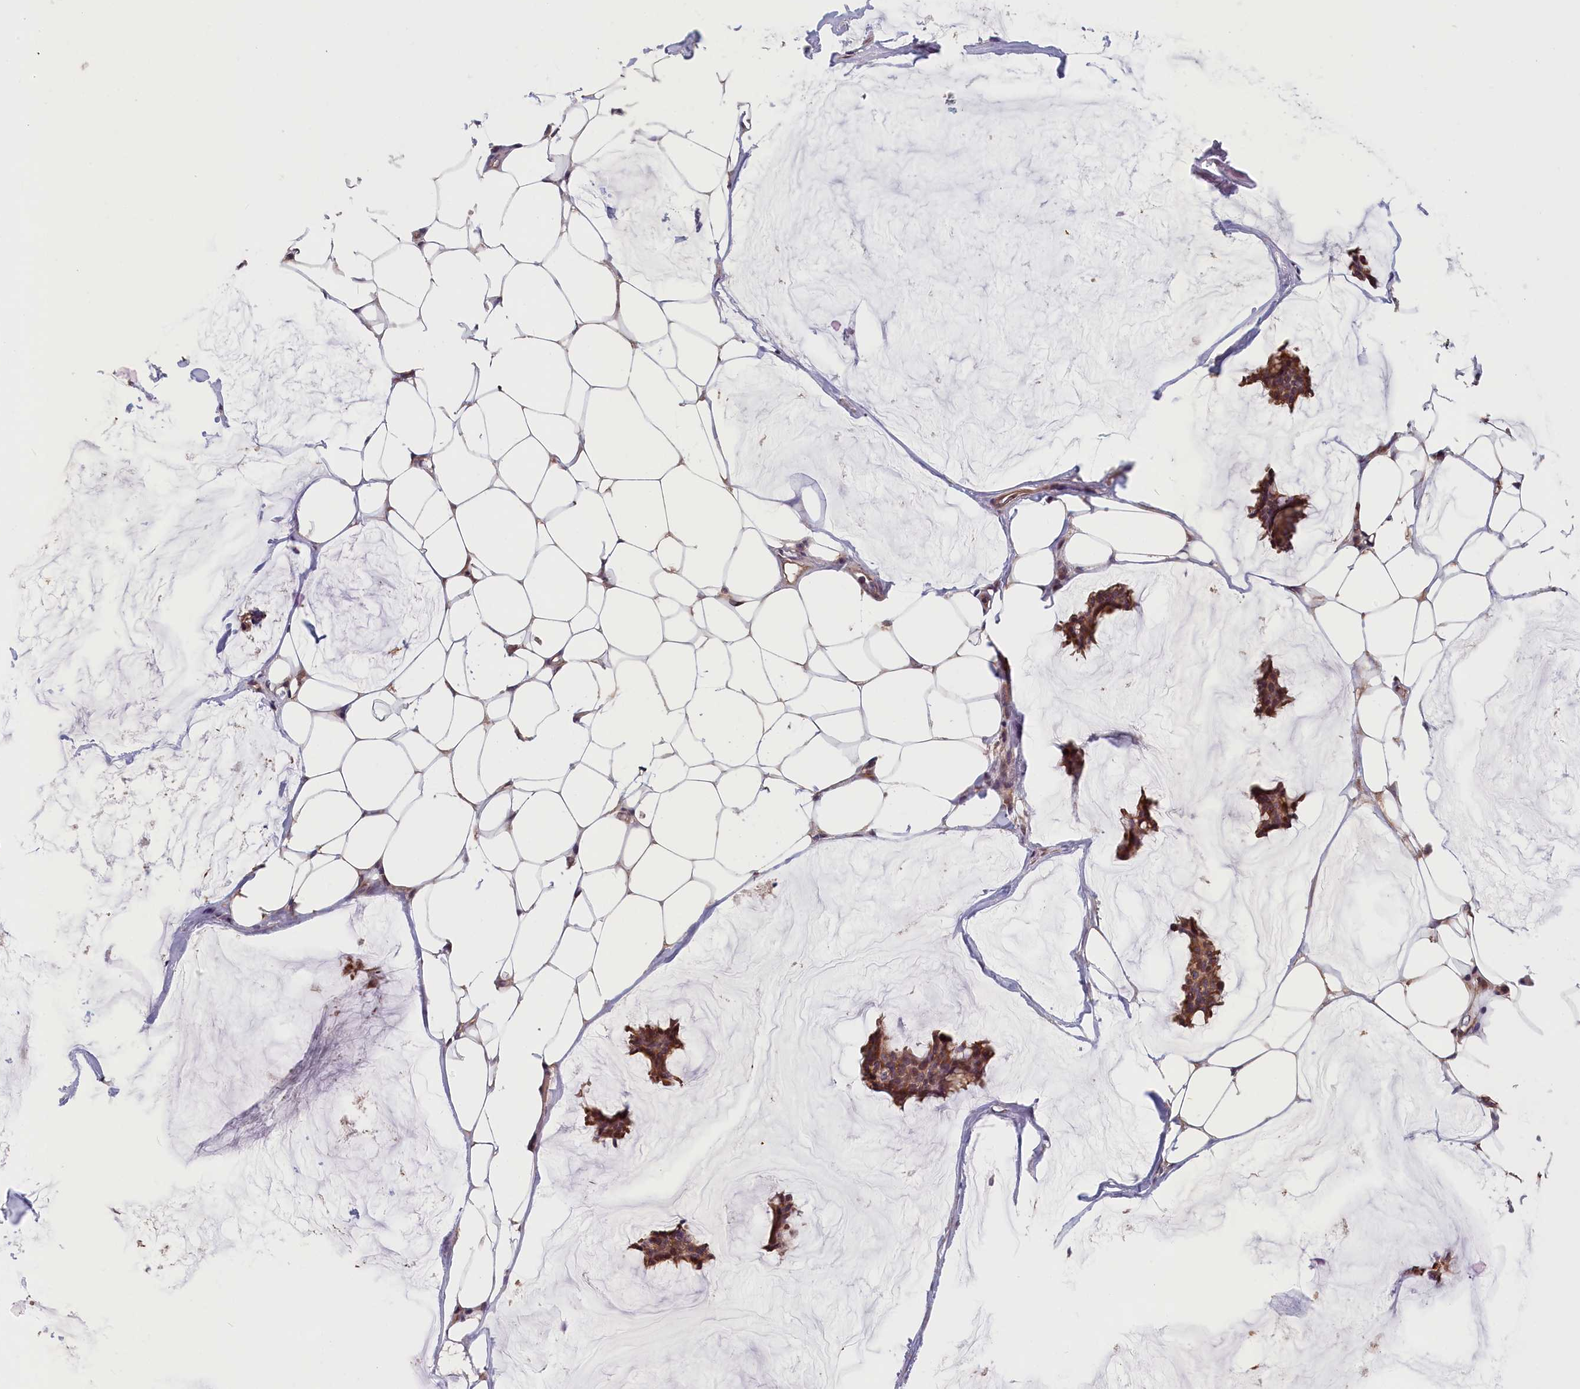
{"staining": {"intensity": "moderate", "quantity": ">75%", "location": "cytoplasmic/membranous"}, "tissue": "breast cancer", "cell_type": "Tumor cells", "image_type": "cancer", "snomed": [{"axis": "morphology", "description": "Duct carcinoma"}, {"axis": "topography", "description": "Breast"}], "caption": "This image displays immunohistochemistry staining of breast cancer (invasive ductal carcinoma), with medium moderate cytoplasmic/membranous expression in about >75% of tumor cells.", "gene": "TMEM116", "patient": {"sex": "female", "age": 93}}